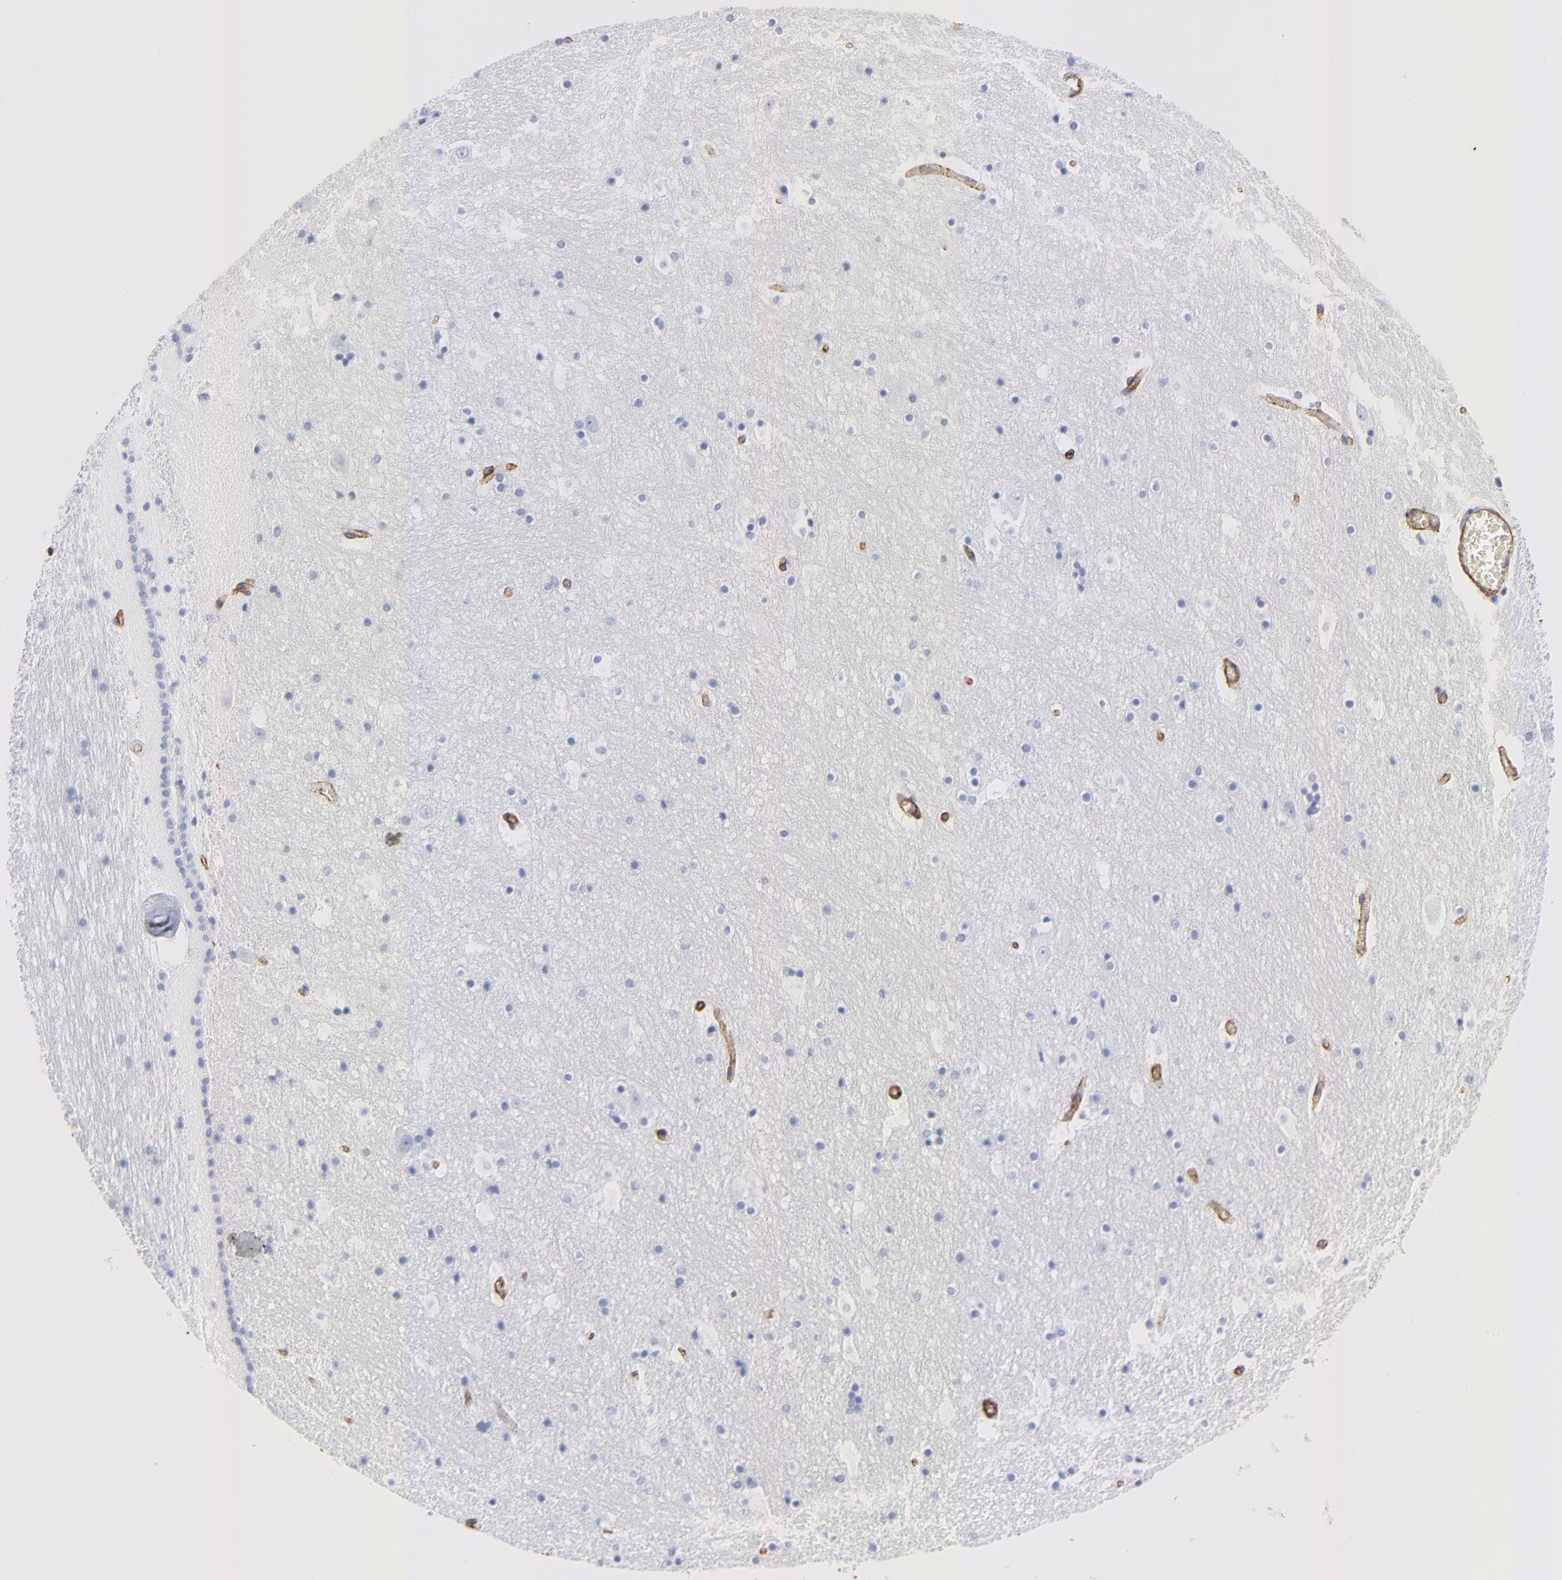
{"staining": {"intensity": "negative", "quantity": "none", "location": "none"}, "tissue": "hippocampus", "cell_type": "Glial cells", "image_type": "normal", "snomed": [{"axis": "morphology", "description": "Normal tissue, NOS"}, {"axis": "topography", "description": "Hippocampus"}], "caption": "DAB (3,3'-diaminobenzidine) immunohistochemical staining of unremarkable hippocampus shows no significant expression in glial cells.", "gene": "CAV1", "patient": {"sex": "male", "age": 45}}